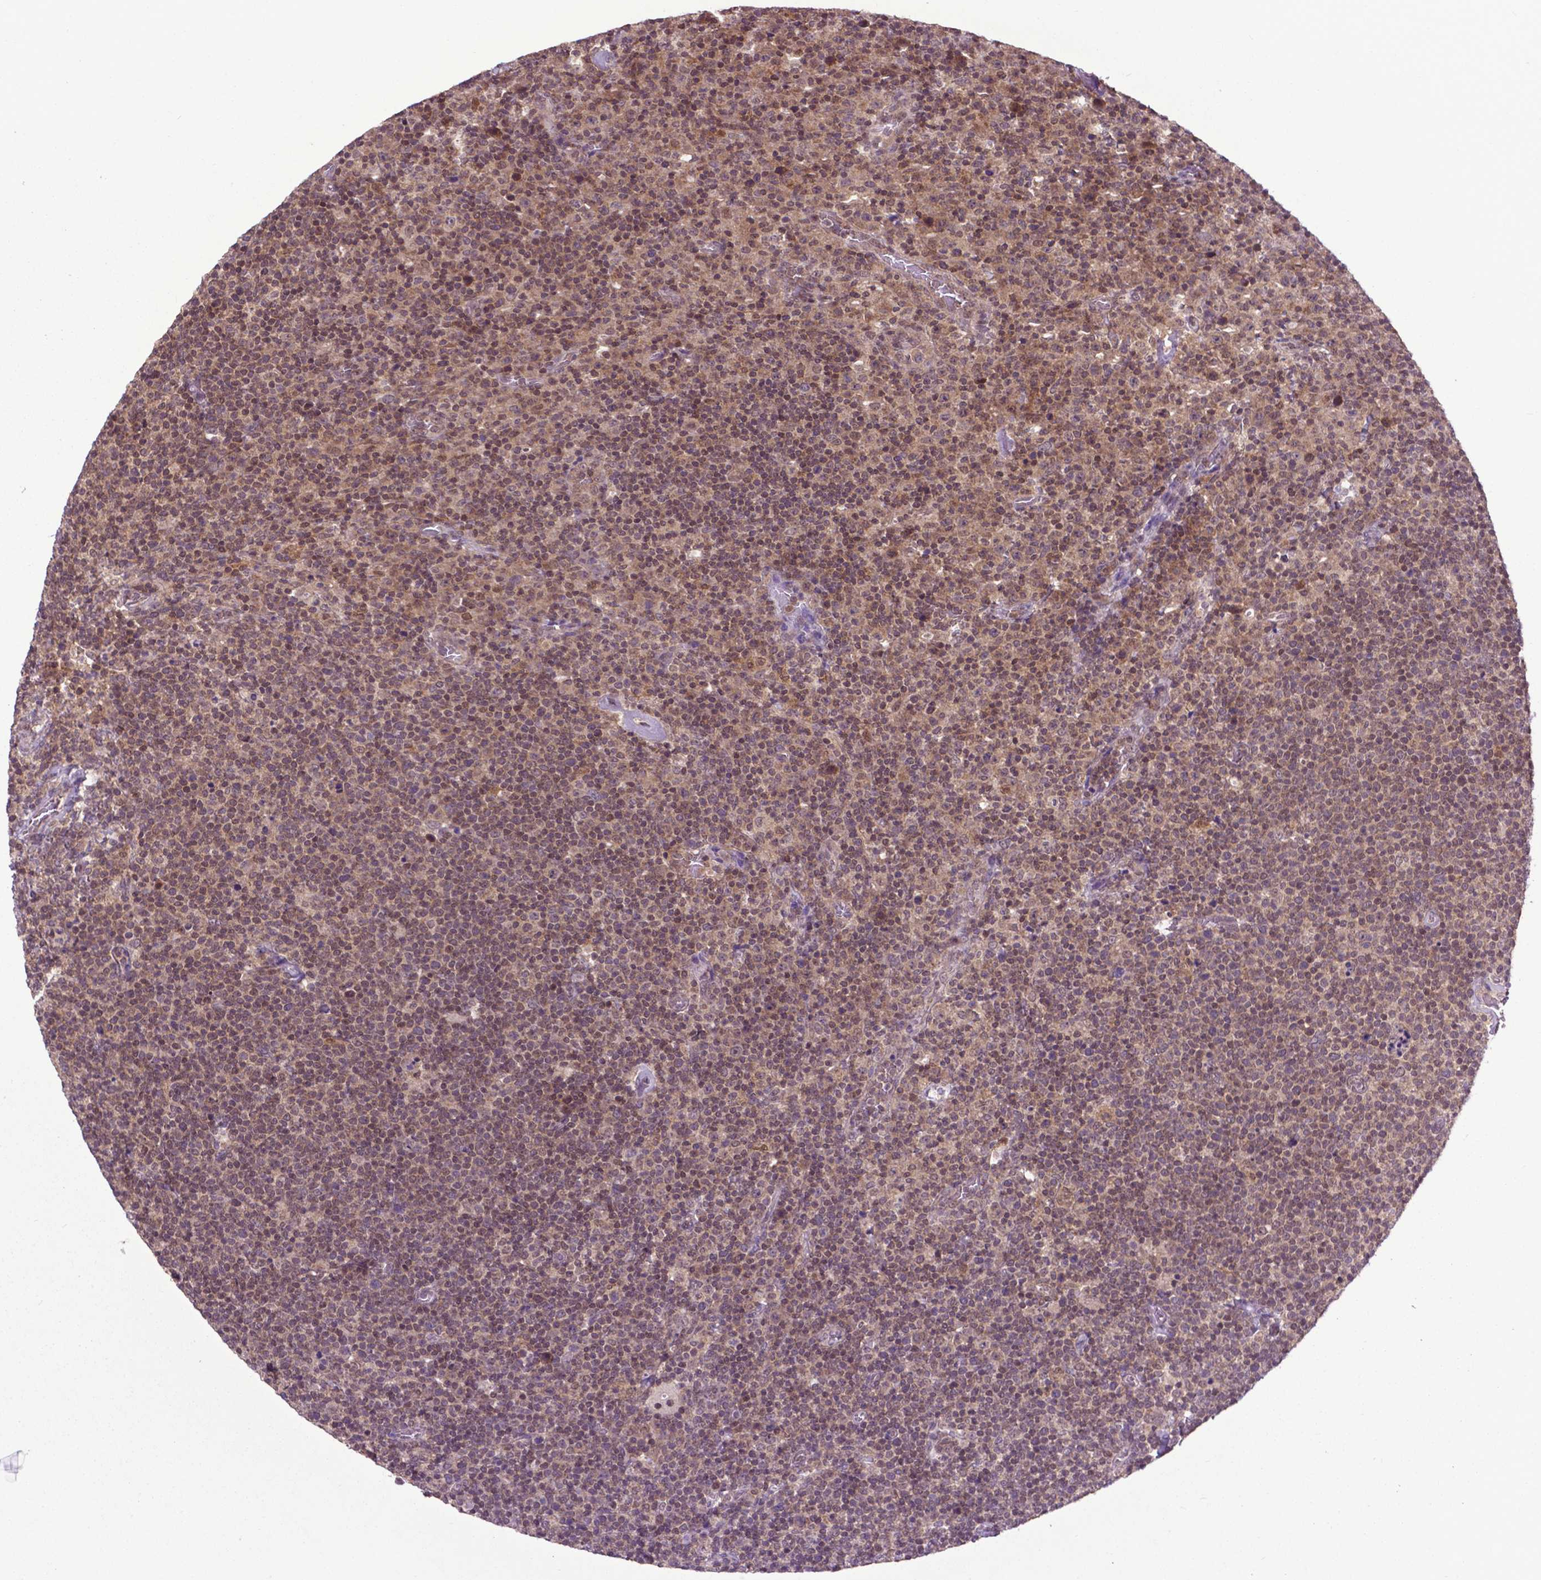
{"staining": {"intensity": "weak", "quantity": ">75%", "location": "cytoplasmic/membranous,nuclear"}, "tissue": "lymphoma", "cell_type": "Tumor cells", "image_type": "cancer", "snomed": [{"axis": "morphology", "description": "Malignant lymphoma, non-Hodgkin's type, High grade"}, {"axis": "topography", "description": "Lymph node"}], "caption": "Immunohistochemistry photomicrograph of neoplastic tissue: malignant lymphoma, non-Hodgkin's type (high-grade) stained using IHC reveals low levels of weak protein expression localized specifically in the cytoplasmic/membranous and nuclear of tumor cells, appearing as a cytoplasmic/membranous and nuclear brown color.", "gene": "OTUB1", "patient": {"sex": "male", "age": 61}}